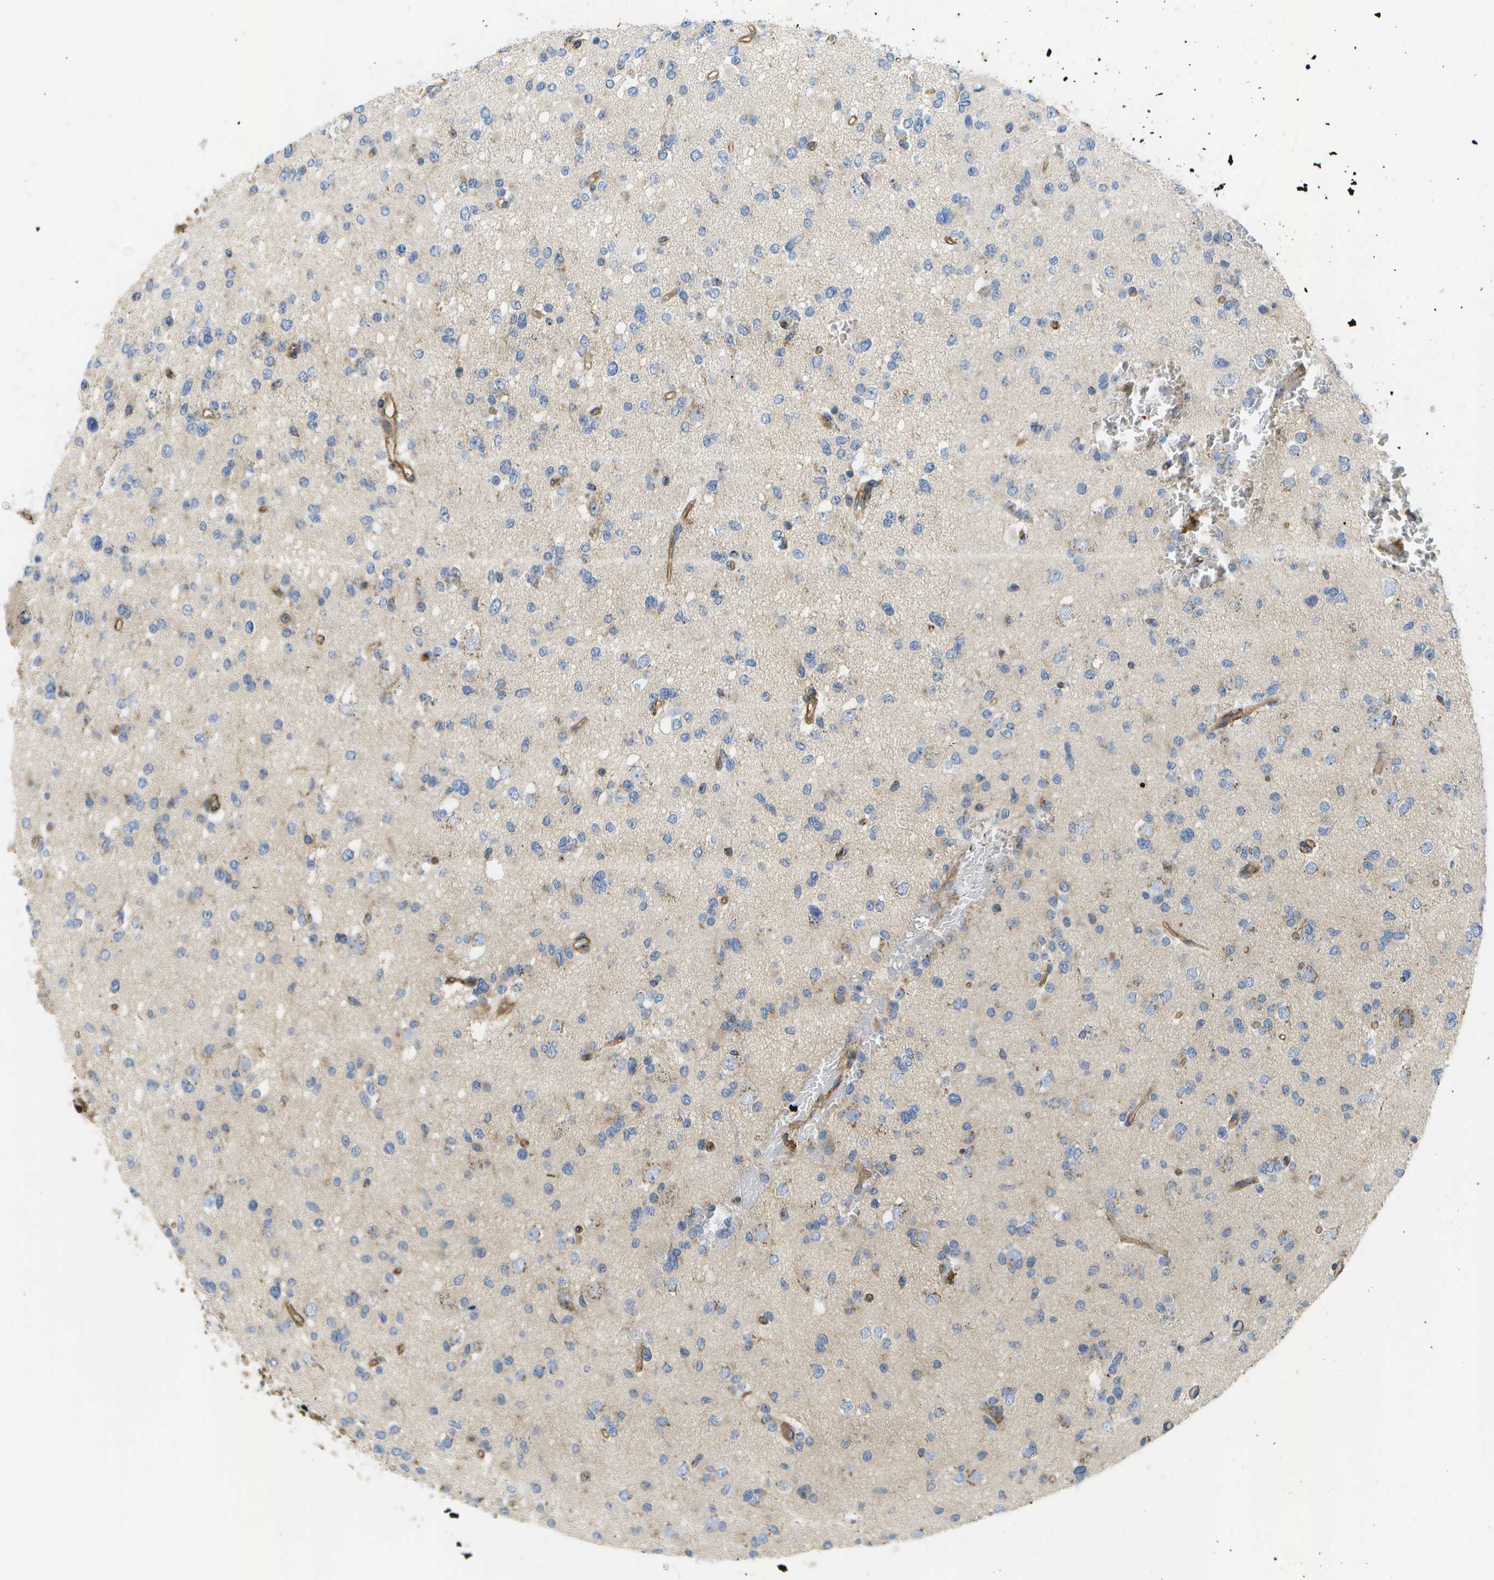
{"staining": {"intensity": "negative", "quantity": "none", "location": "none"}, "tissue": "glioma", "cell_type": "Tumor cells", "image_type": "cancer", "snomed": [{"axis": "morphology", "description": "Glioma, malignant, Low grade"}, {"axis": "topography", "description": "Brain"}], "caption": "Micrograph shows no significant protein positivity in tumor cells of low-grade glioma (malignant).", "gene": "BST2", "patient": {"sex": "female", "age": 22}}